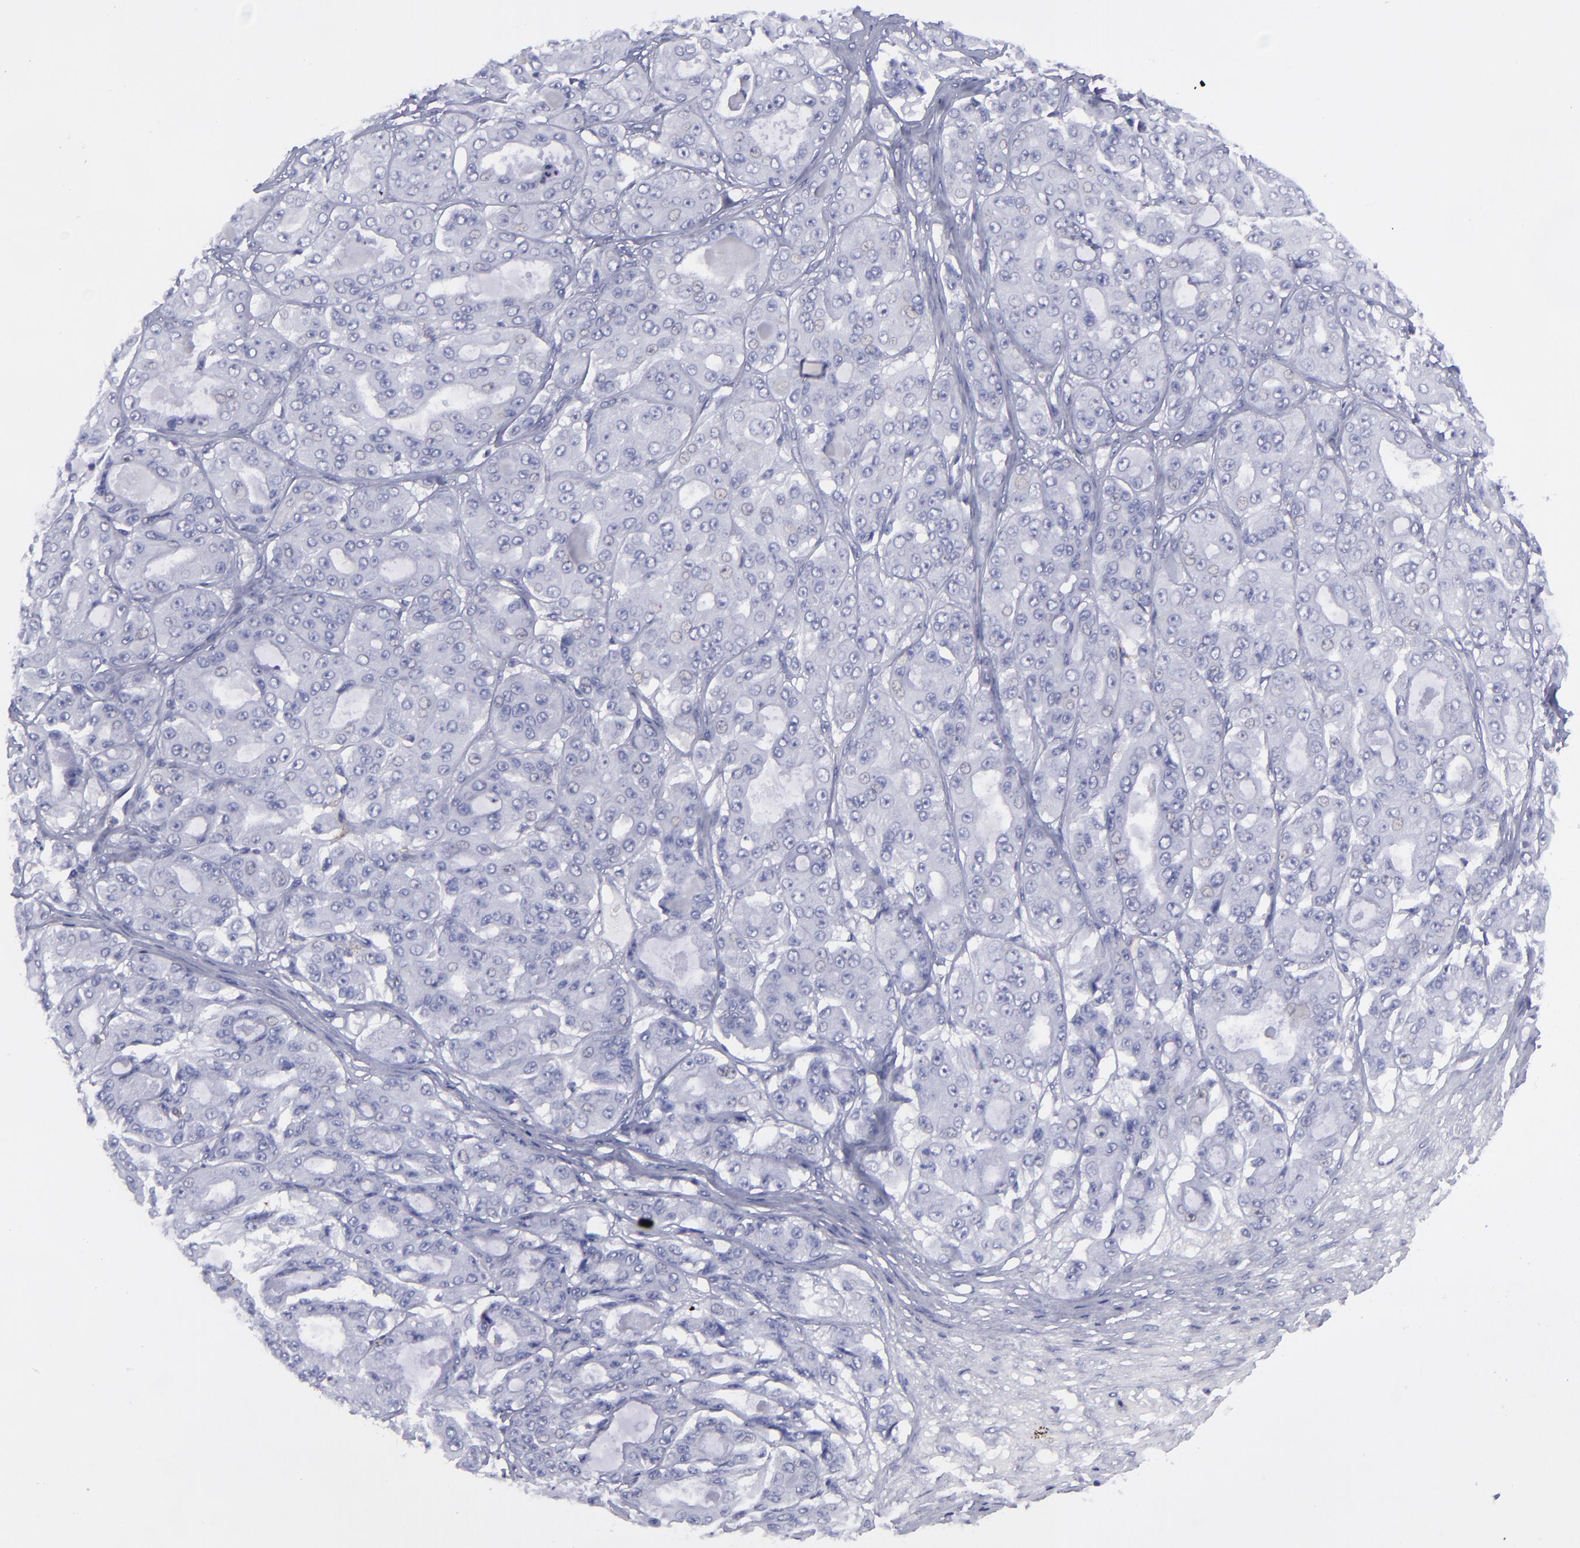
{"staining": {"intensity": "negative", "quantity": "none", "location": "none"}, "tissue": "ovarian cancer", "cell_type": "Tumor cells", "image_type": "cancer", "snomed": [{"axis": "morphology", "description": "Carcinoma, endometroid"}, {"axis": "topography", "description": "Ovary"}], "caption": "The immunohistochemistry (IHC) image has no significant staining in tumor cells of endometroid carcinoma (ovarian) tissue. Brightfield microscopy of immunohistochemistry stained with DAB (brown) and hematoxylin (blue), captured at high magnification.", "gene": "SELPLG", "patient": {"sex": "female", "age": 61}}